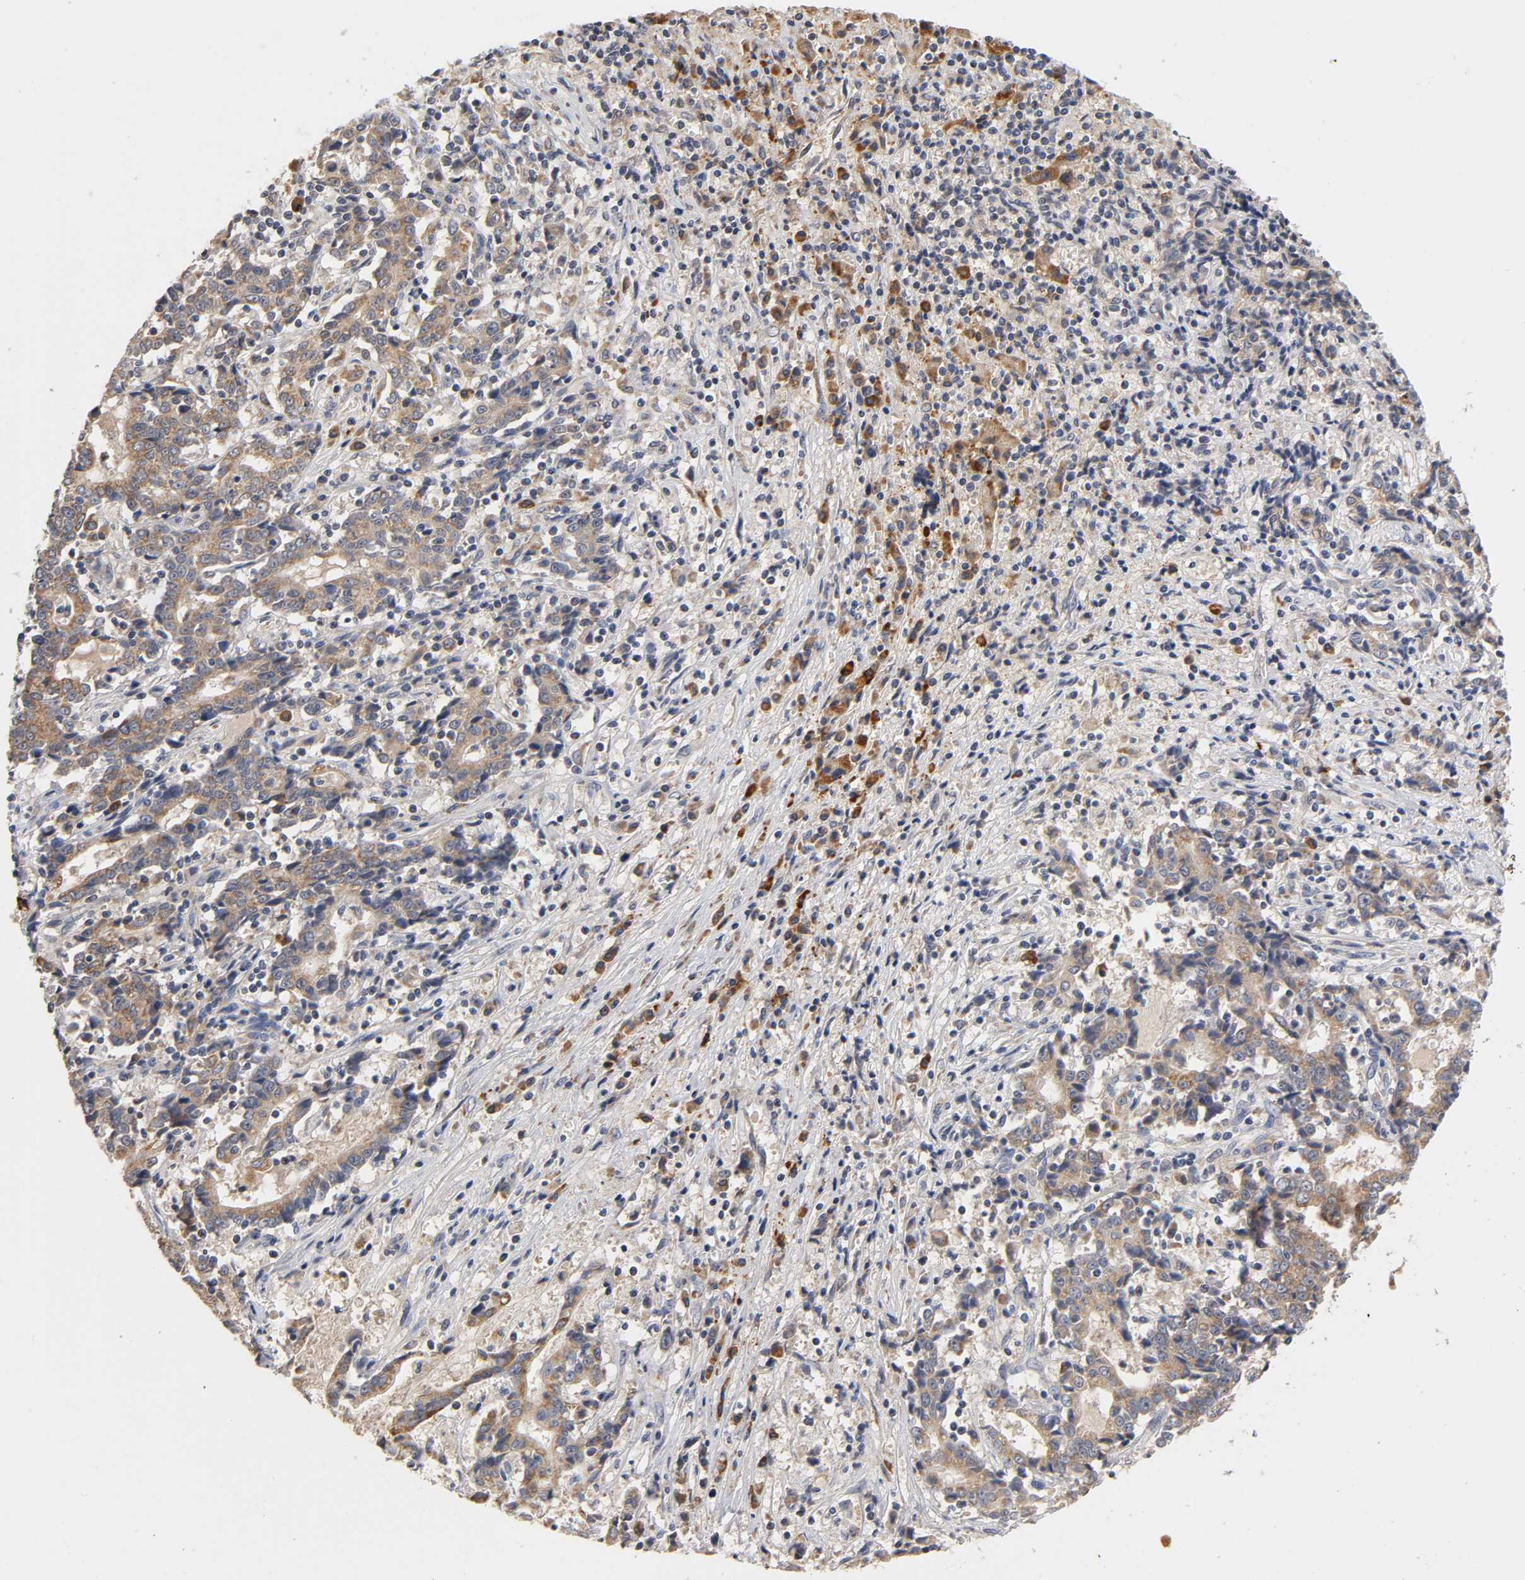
{"staining": {"intensity": "moderate", "quantity": ">75%", "location": "cytoplasmic/membranous"}, "tissue": "liver cancer", "cell_type": "Tumor cells", "image_type": "cancer", "snomed": [{"axis": "morphology", "description": "Cholangiocarcinoma"}, {"axis": "topography", "description": "Liver"}], "caption": "A medium amount of moderate cytoplasmic/membranous positivity is present in approximately >75% of tumor cells in liver cancer (cholangiocarcinoma) tissue. (brown staining indicates protein expression, while blue staining denotes nuclei).", "gene": "GSTZ1", "patient": {"sex": "male", "age": 57}}